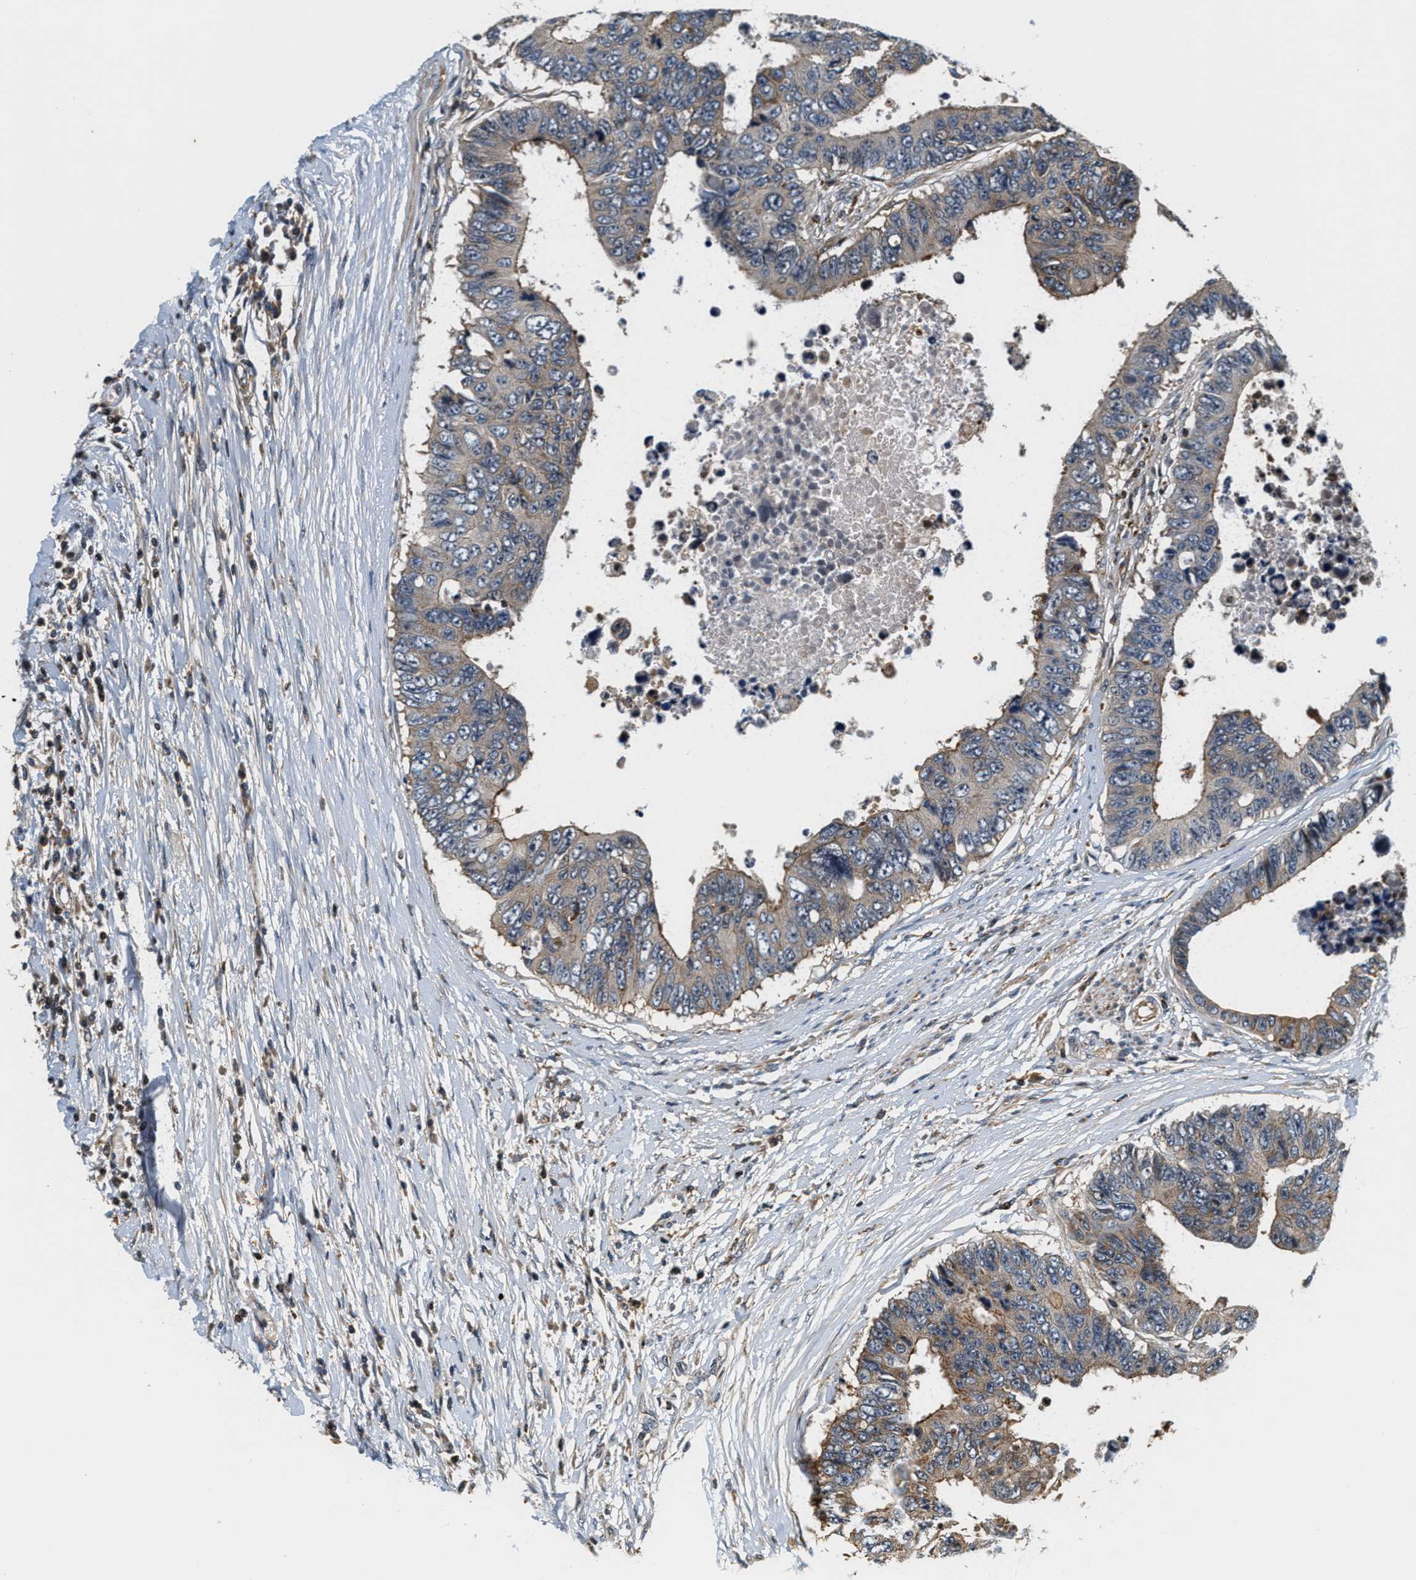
{"staining": {"intensity": "weak", "quantity": "25%-75%", "location": "cytoplasmic/membranous"}, "tissue": "colorectal cancer", "cell_type": "Tumor cells", "image_type": "cancer", "snomed": [{"axis": "morphology", "description": "Adenocarcinoma, NOS"}, {"axis": "topography", "description": "Rectum"}], "caption": "About 25%-75% of tumor cells in human colorectal cancer (adenocarcinoma) display weak cytoplasmic/membranous protein positivity as visualized by brown immunohistochemical staining.", "gene": "SAMD9", "patient": {"sex": "male", "age": 84}}